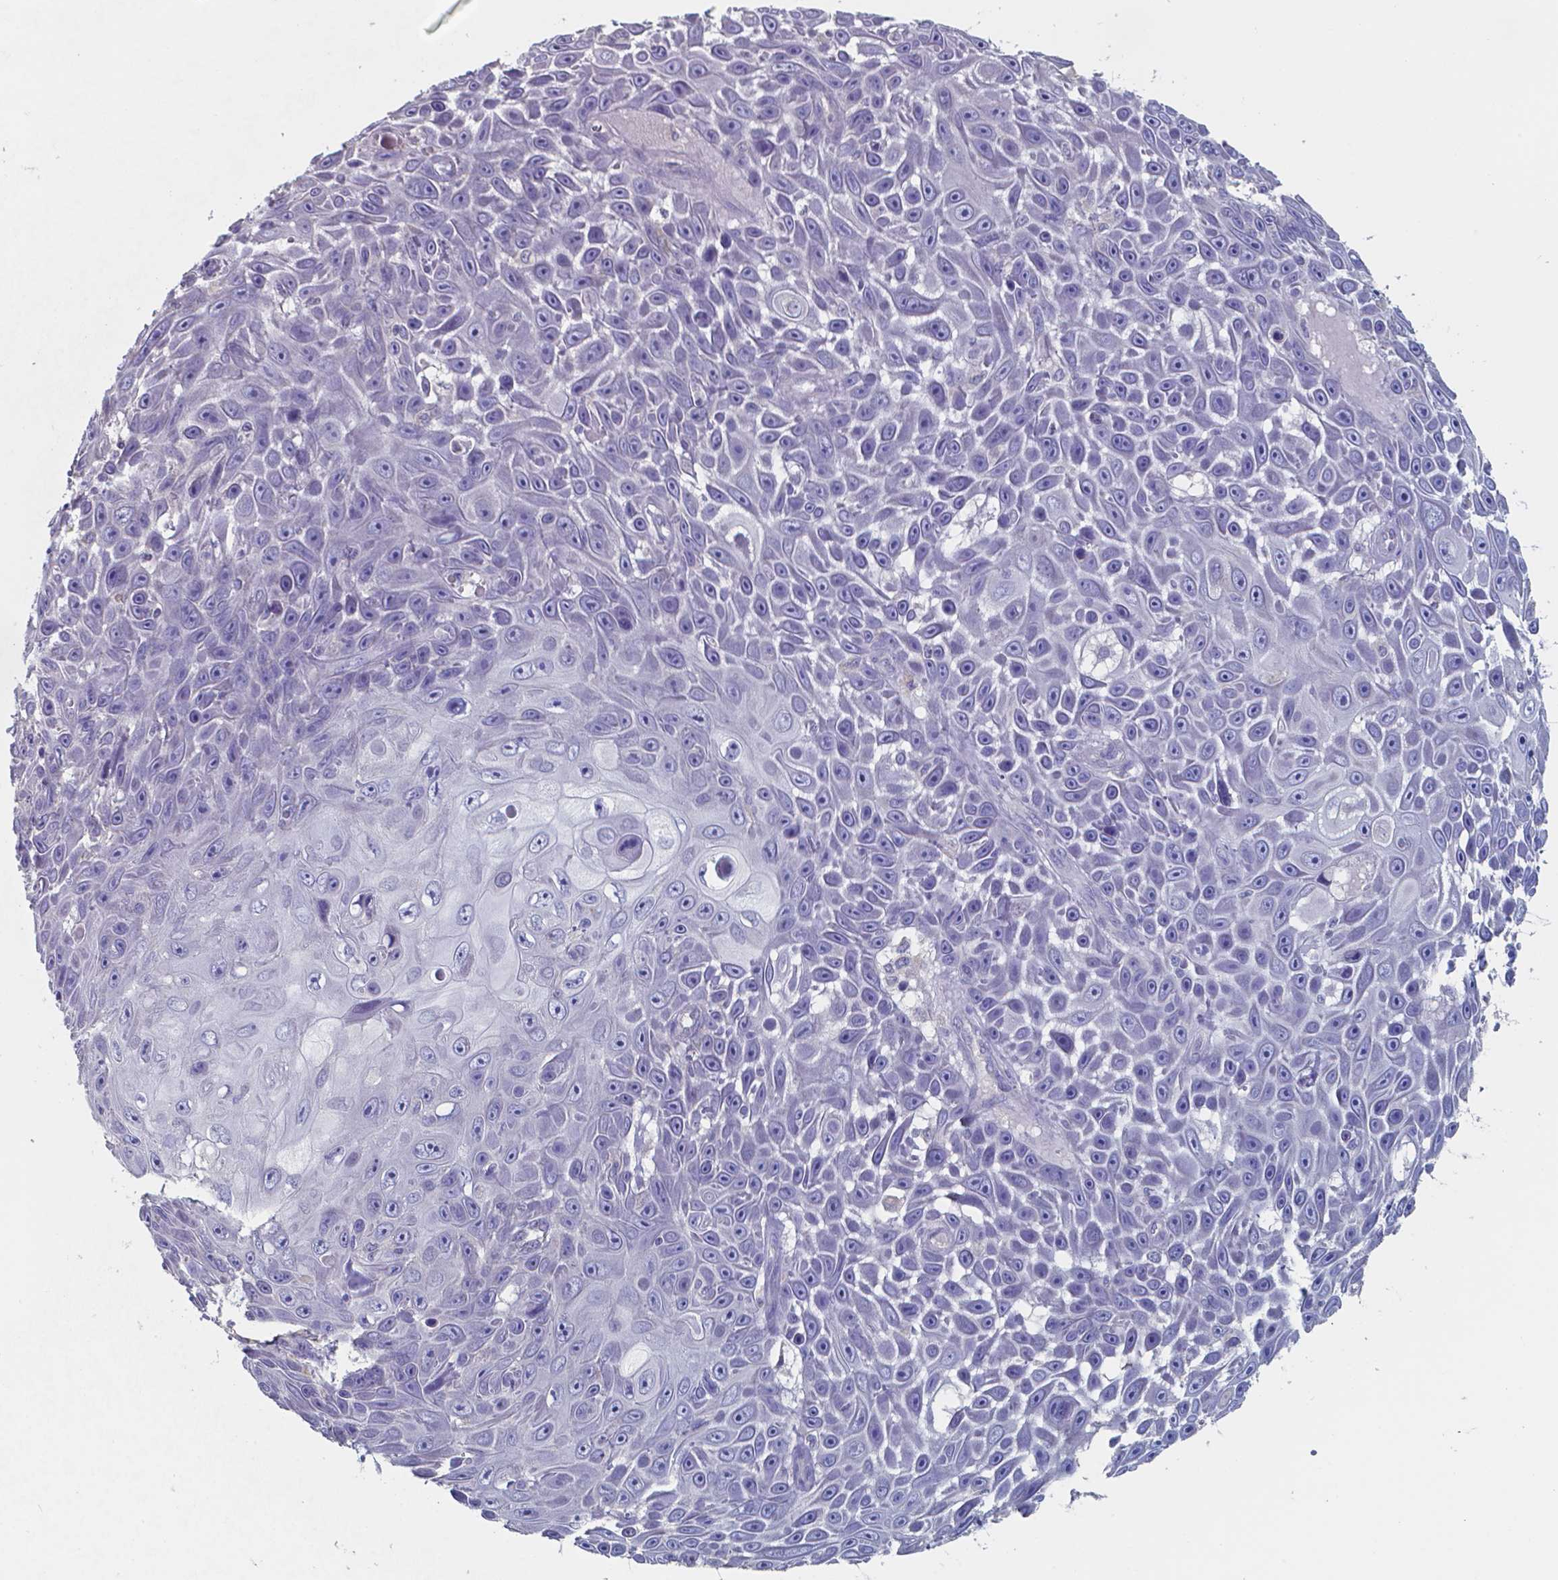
{"staining": {"intensity": "negative", "quantity": "none", "location": "none"}, "tissue": "skin cancer", "cell_type": "Tumor cells", "image_type": "cancer", "snomed": [{"axis": "morphology", "description": "Squamous cell carcinoma, NOS"}, {"axis": "topography", "description": "Skin"}], "caption": "IHC photomicrograph of squamous cell carcinoma (skin) stained for a protein (brown), which demonstrates no staining in tumor cells.", "gene": "FOXJ1", "patient": {"sex": "male", "age": 82}}